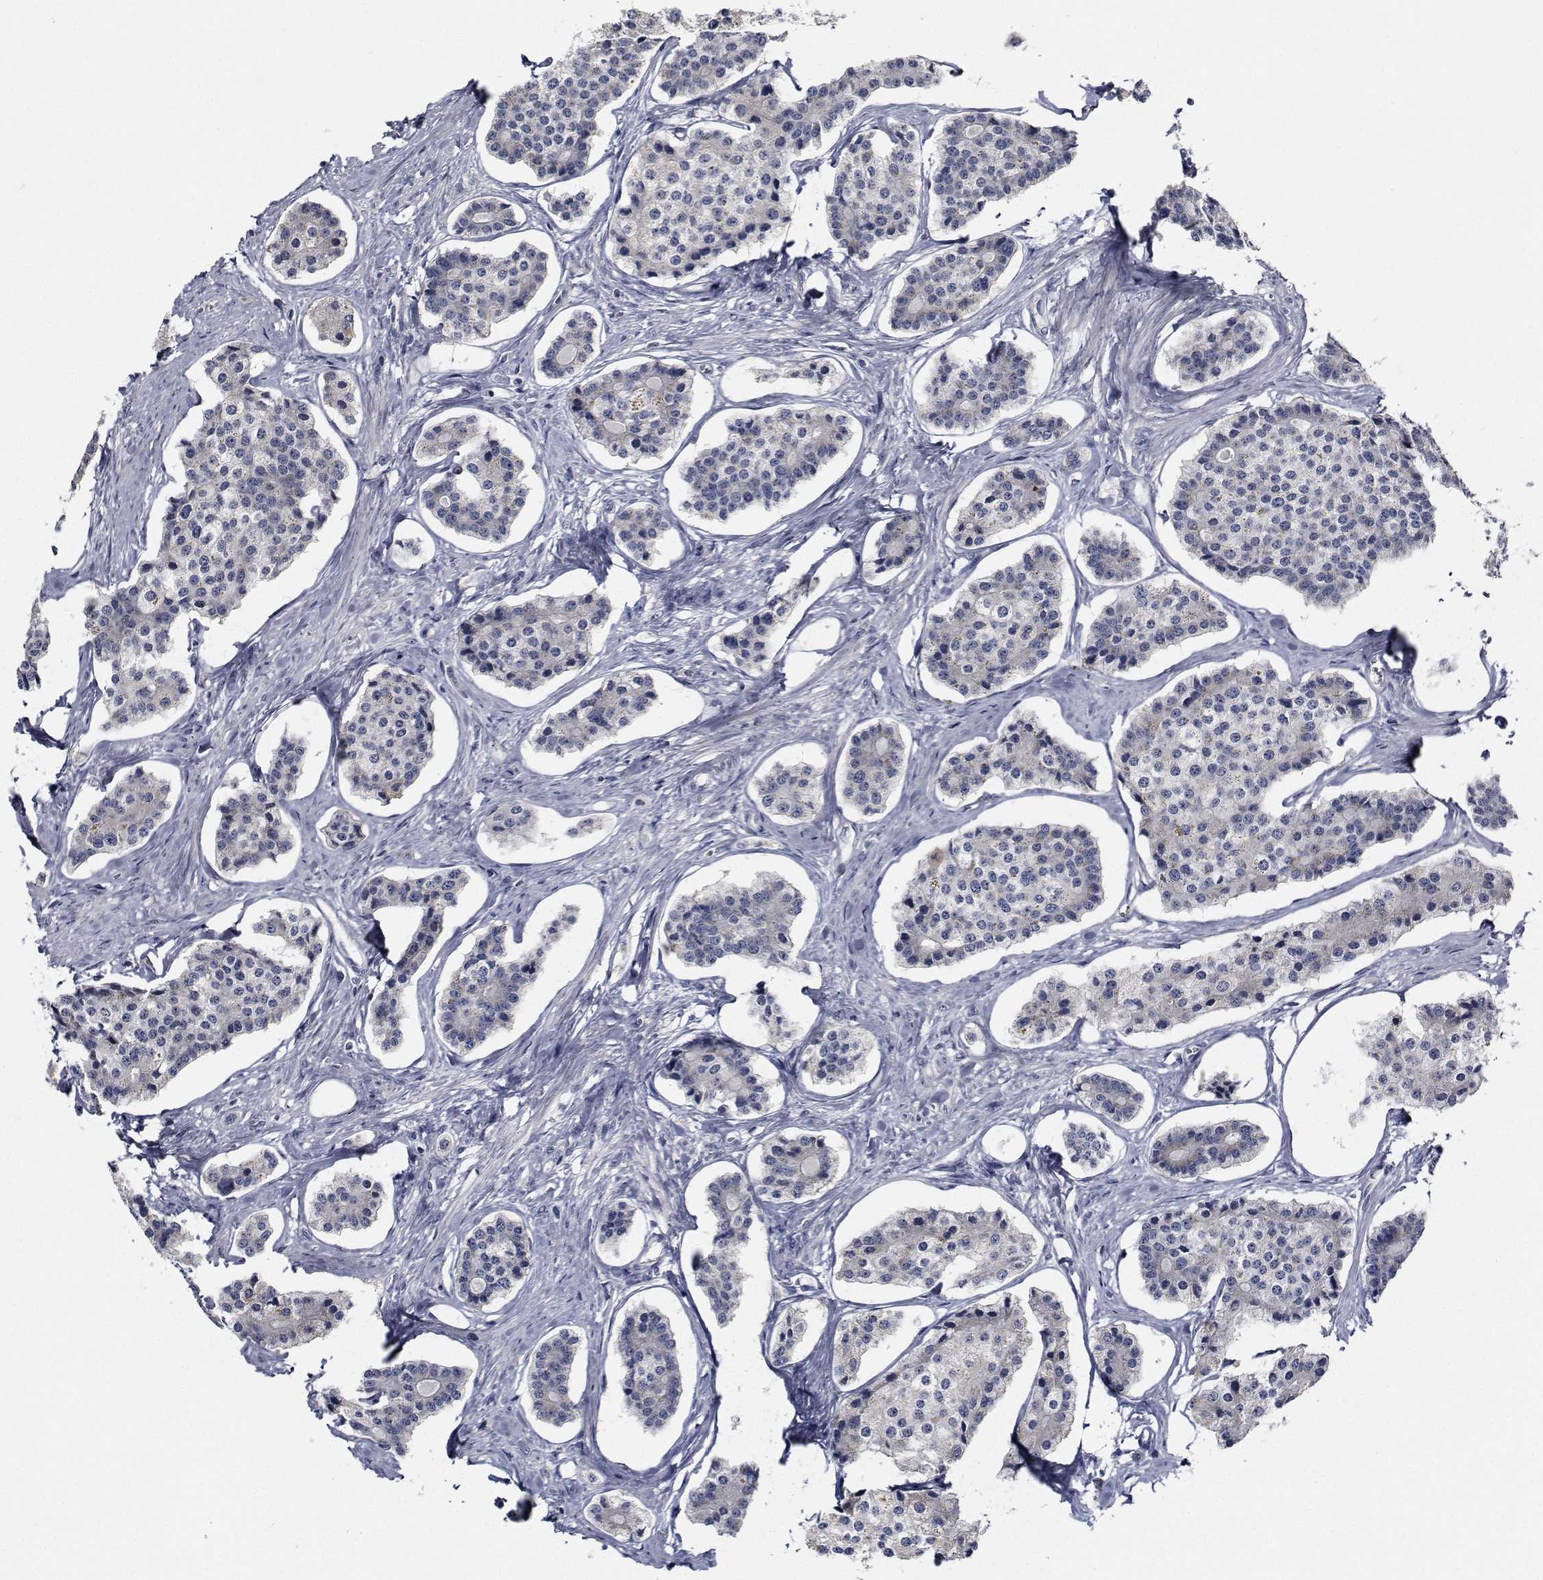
{"staining": {"intensity": "negative", "quantity": "none", "location": "none"}, "tissue": "carcinoid", "cell_type": "Tumor cells", "image_type": "cancer", "snomed": [{"axis": "morphology", "description": "Carcinoid, malignant, NOS"}, {"axis": "topography", "description": "Small intestine"}], "caption": "High power microscopy photomicrograph of an IHC histopathology image of malignant carcinoid, revealing no significant staining in tumor cells.", "gene": "NVL", "patient": {"sex": "female", "age": 65}}